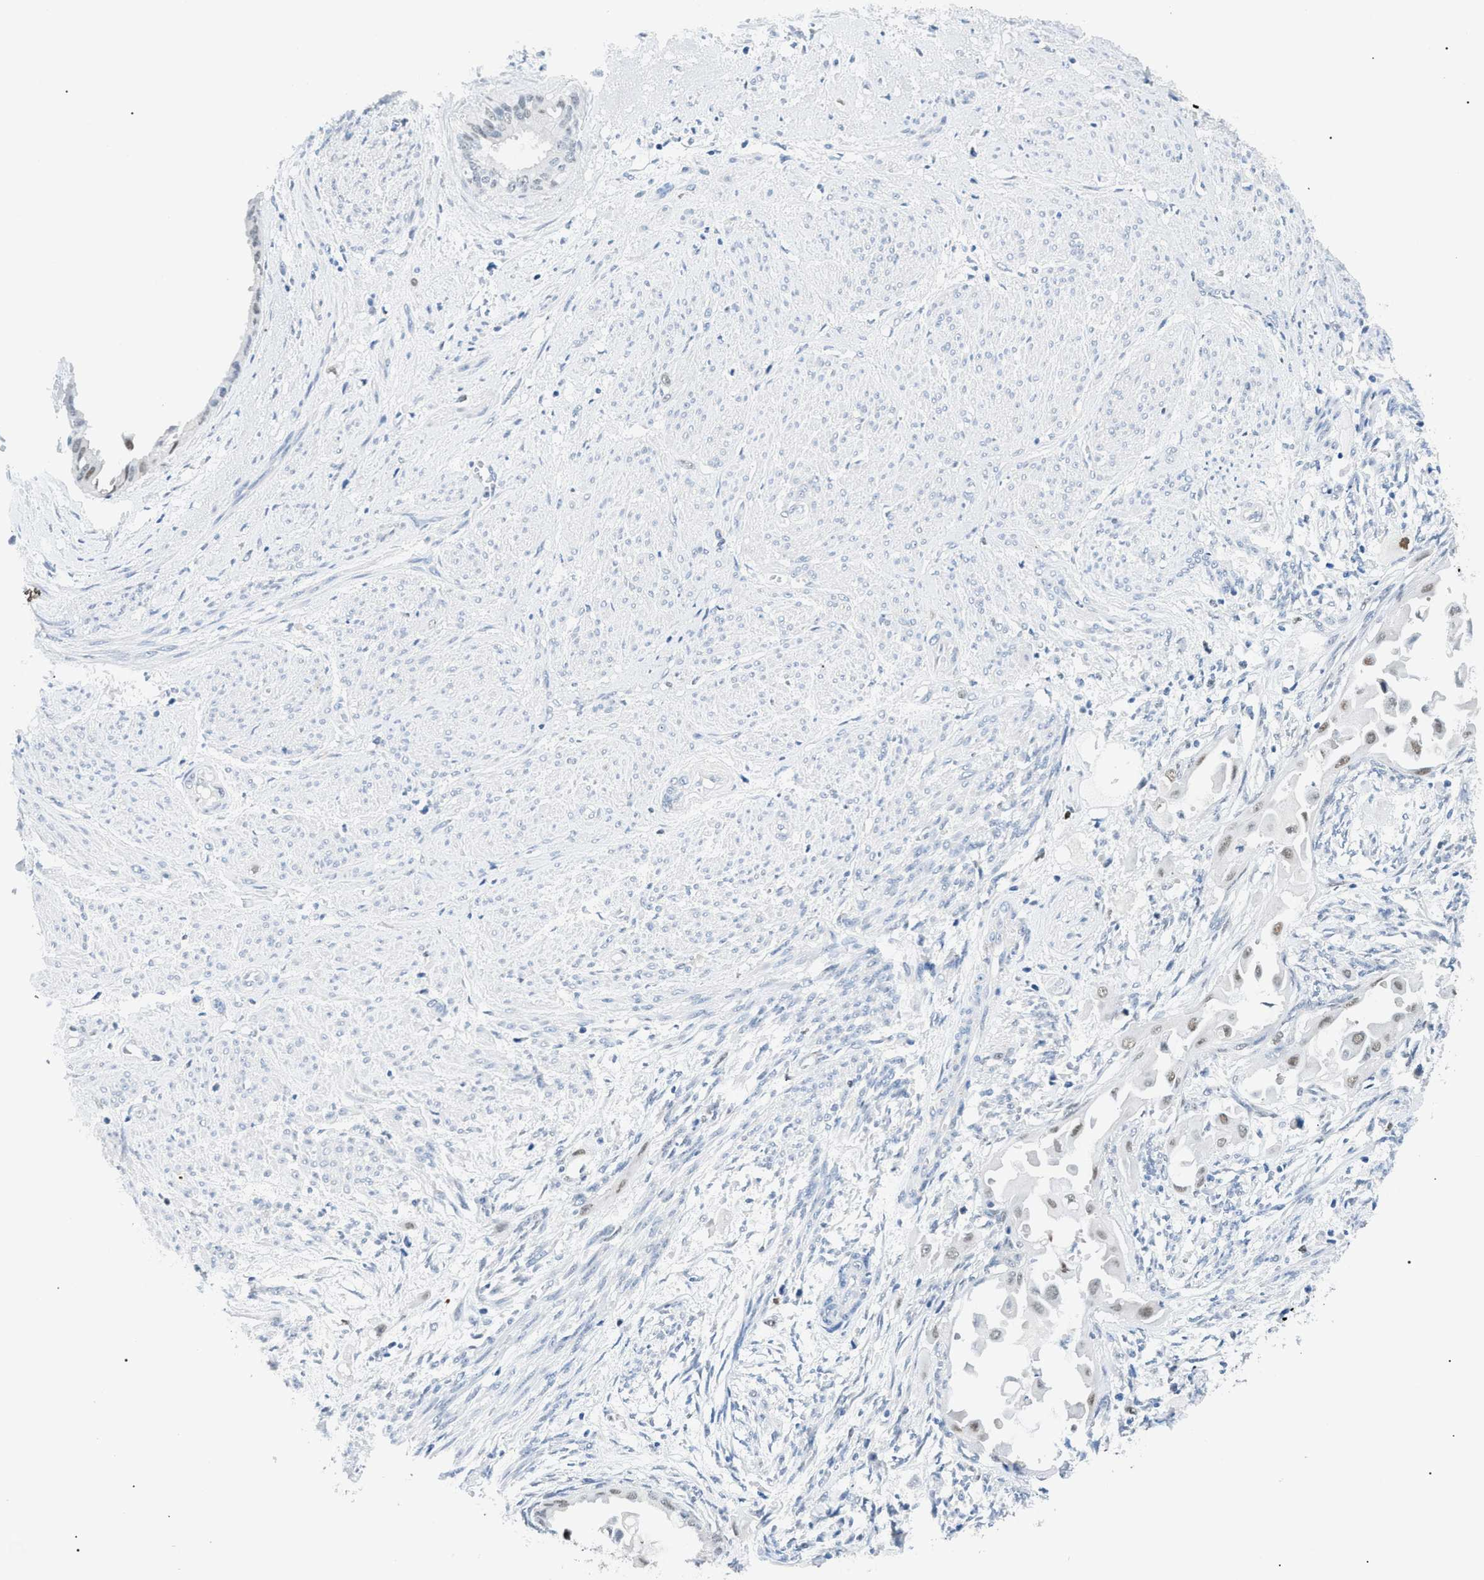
{"staining": {"intensity": "weak", "quantity": "25%-75%", "location": "nuclear"}, "tissue": "cervical cancer", "cell_type": "Tumor cells", "image_type": "cancer", "snomed": [{"axis": "morphology", "description": "Normal tissue, NOS"}, {"axis": "morphology", "description": "Adenocarcinoma, NOS"}, {"axis": "topography", "description": "Cervix"}, {"axis": "topography", "description": "Endometrium"}], "caption": "Adenocarcinoma (cervical) stained for a protein shows weak nuclear positivity in tumor cells.", "gene": "SMARCC1", "patient": {"sex": "female", "age": 86}}